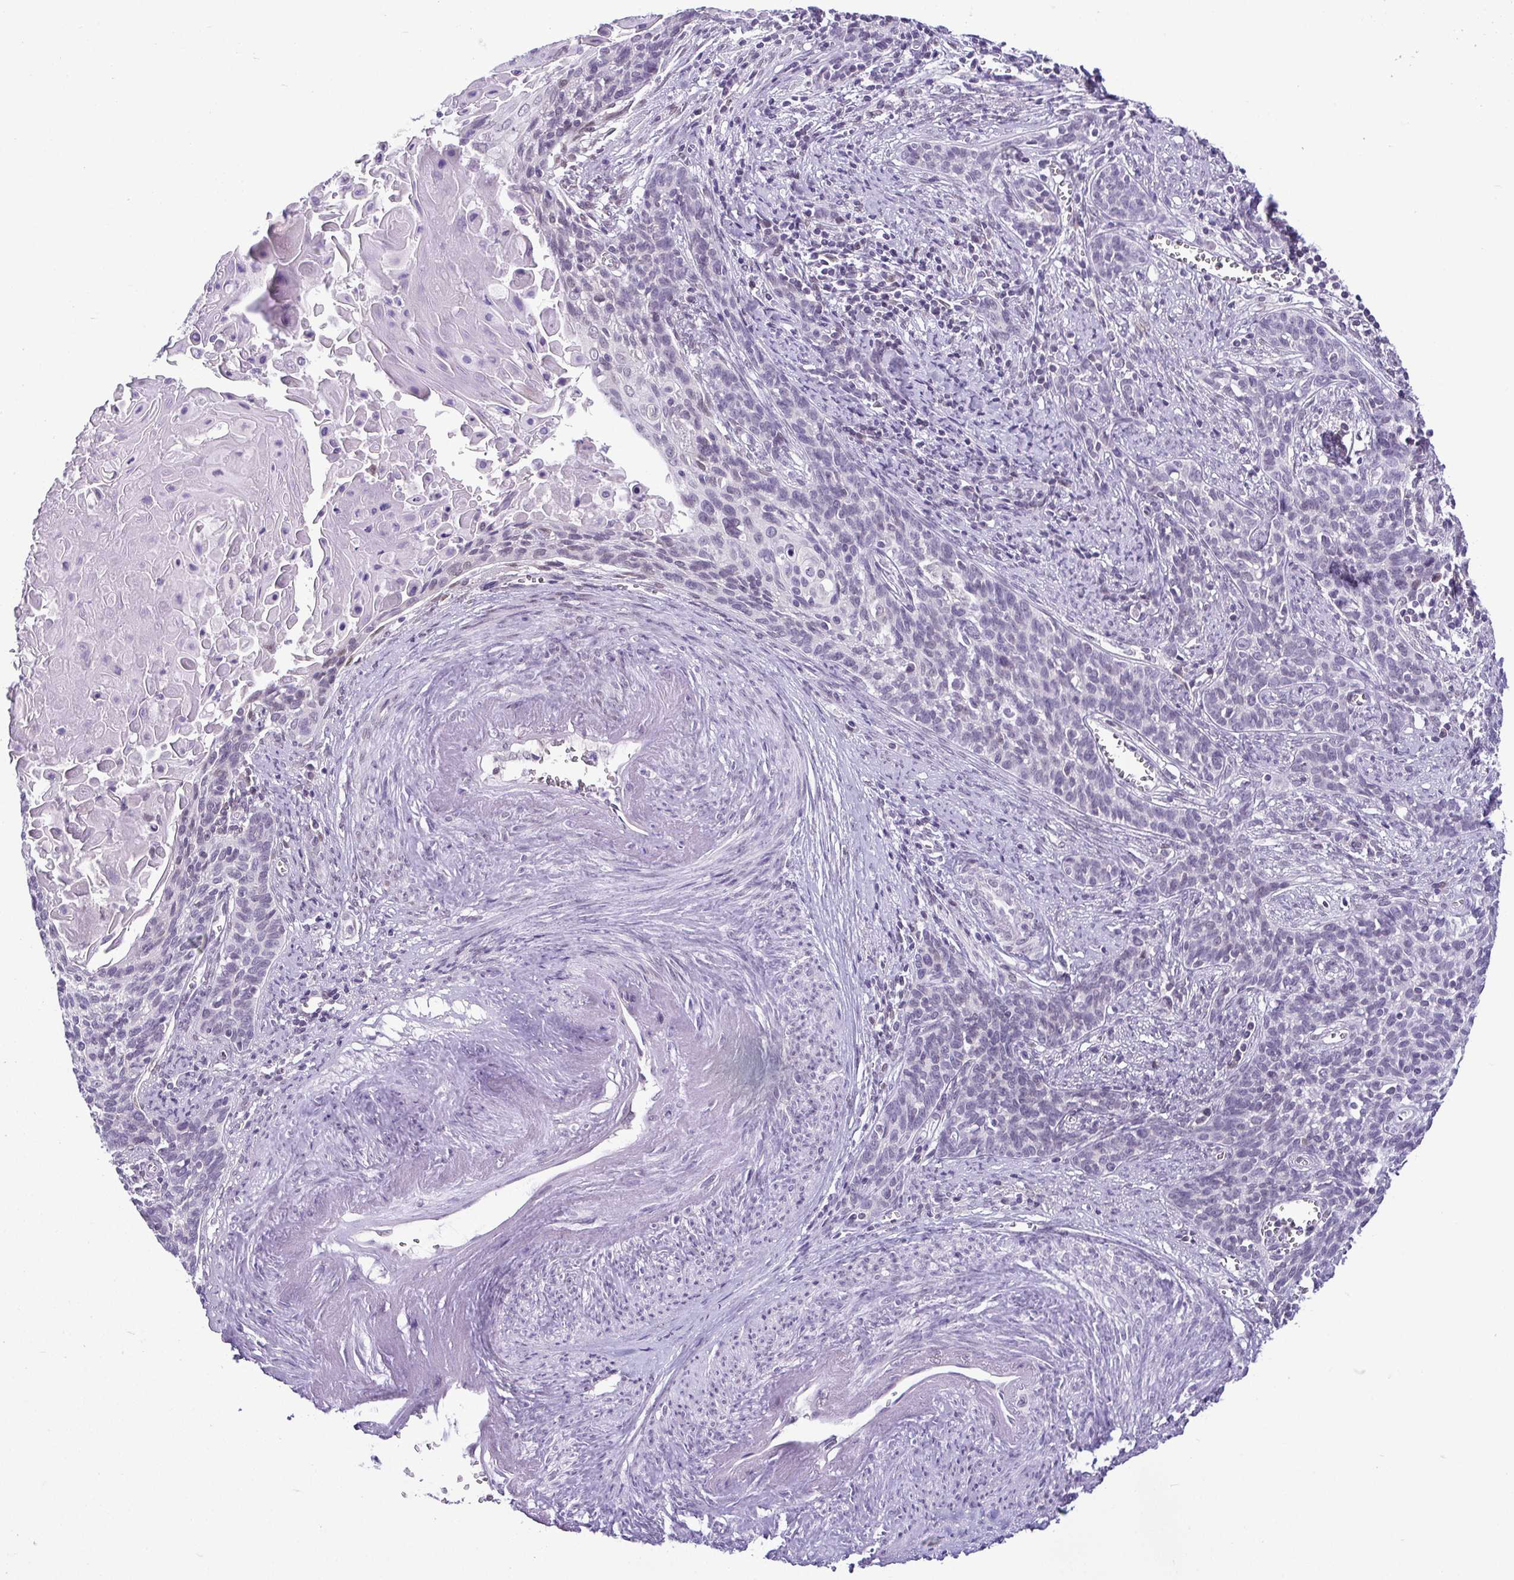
{"staining": {"intensity": "negative", "quantity": "none", "location": "none"}, "tissue": "cervical cancer", "cell_type": "Tumor cells", "image_type": "cancer", "snomed": [{"axis": "morphology", "description": "Squamous cell carcinoma, NOS"}, {"axis": "topography", "description": "Cervix"}], "caption": "Micrograph shows no protein positivity in tumor cells of squamous cell carcinoma (cervical) tissue.", "gene": "RBM3", "patient": {"sex": "female", "age": 39}}